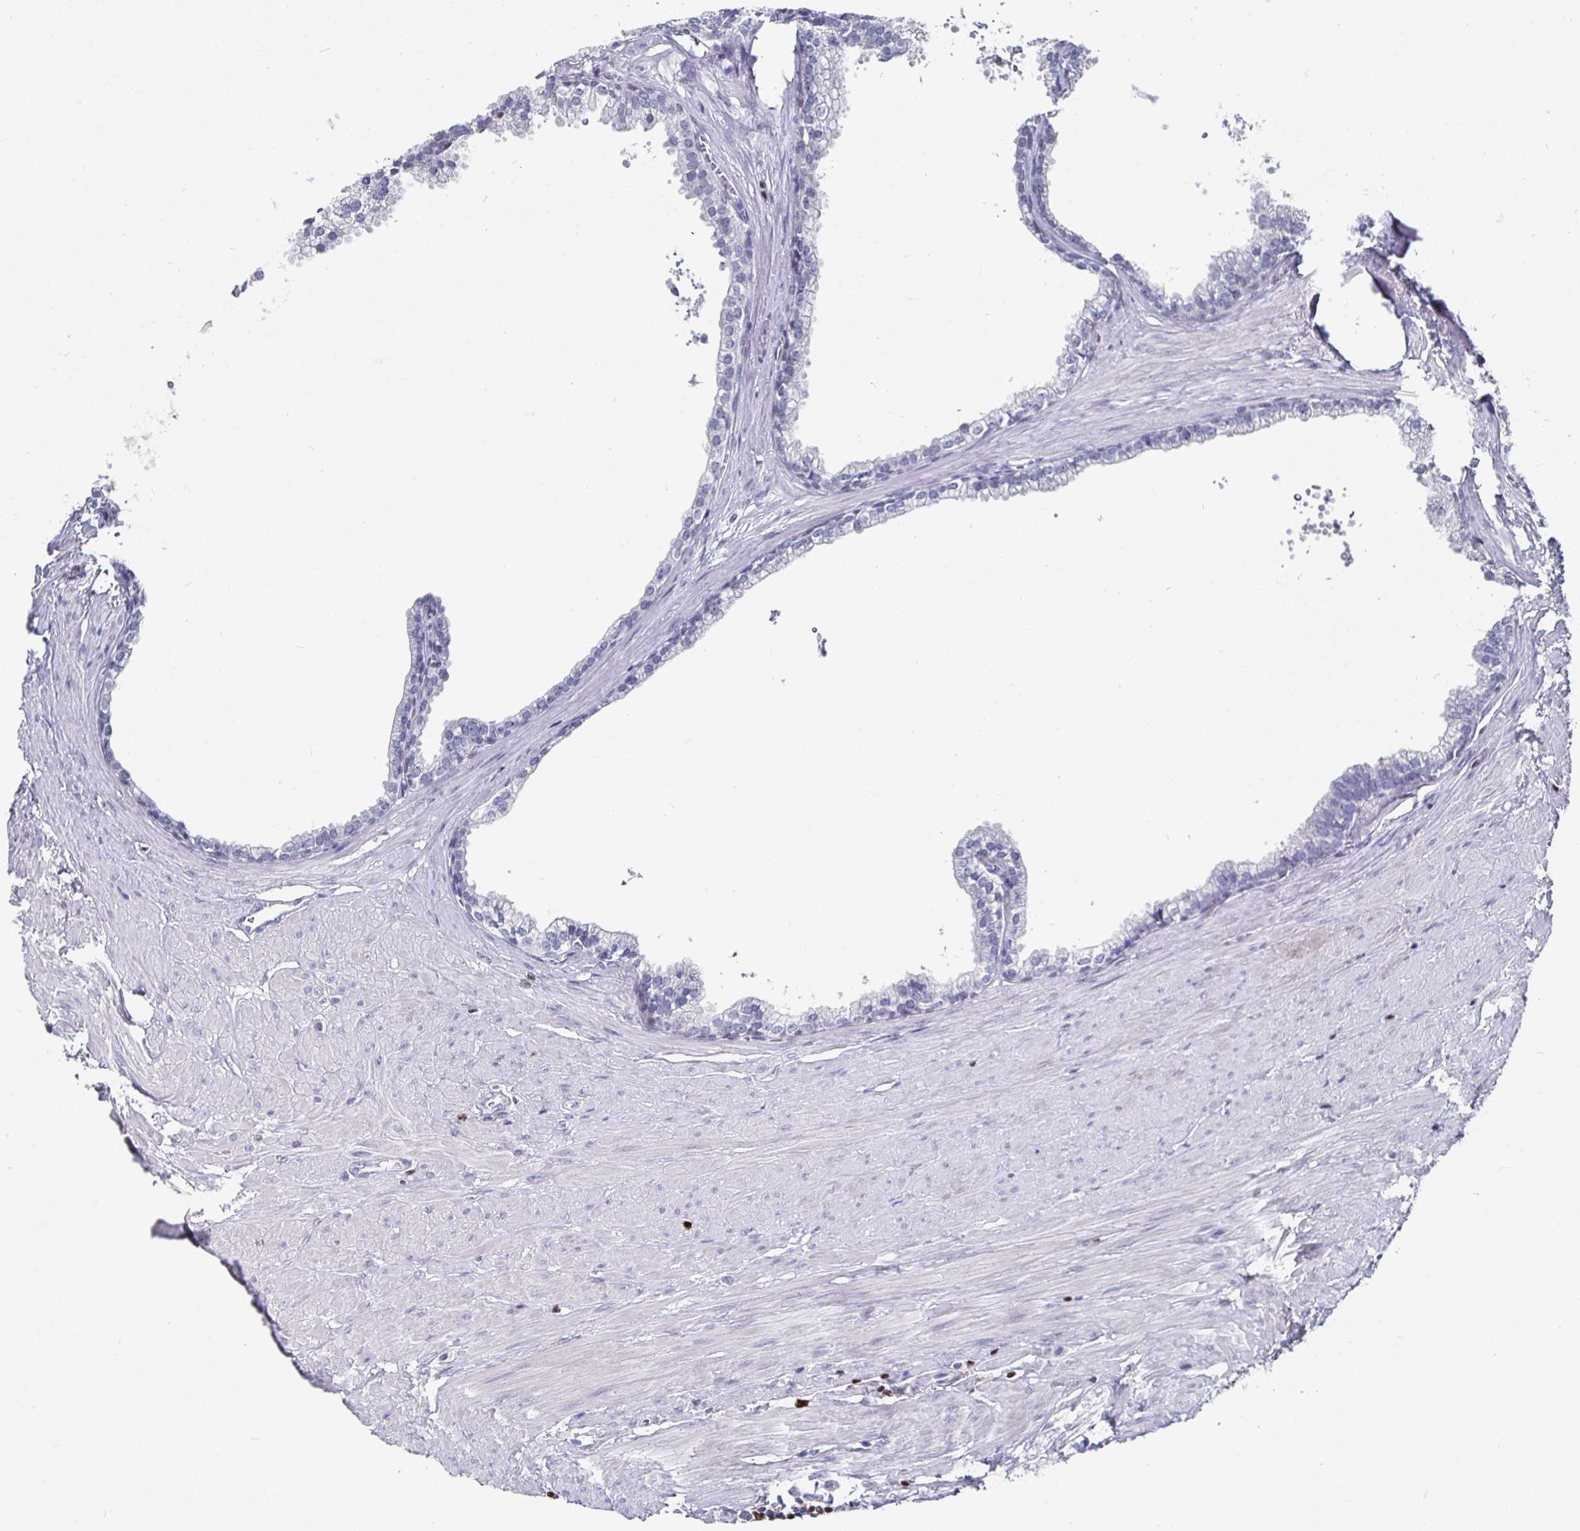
{"staining": {"intensity": "negative", "quantity": "none", "location": "none"}, "tissue": "prostate", "cell_type": "Glandular cells", "image_type": "normal", "snomed": [{"axis": "morphology", "description": "Normal tissue, NOS"}, {"axis": "topography", "description": "Prostate"}, {"axis": "topography", "description": "Peripheral nerve tissue"}], "caption": "This micrograph is of benign prostate stained with IHC to label a protein in brown with the nuclei are counter-stained blue. There is no staining in glandular cells.", "gene": "RUNX2", "patient": {"sex": "male", "age": 55}}